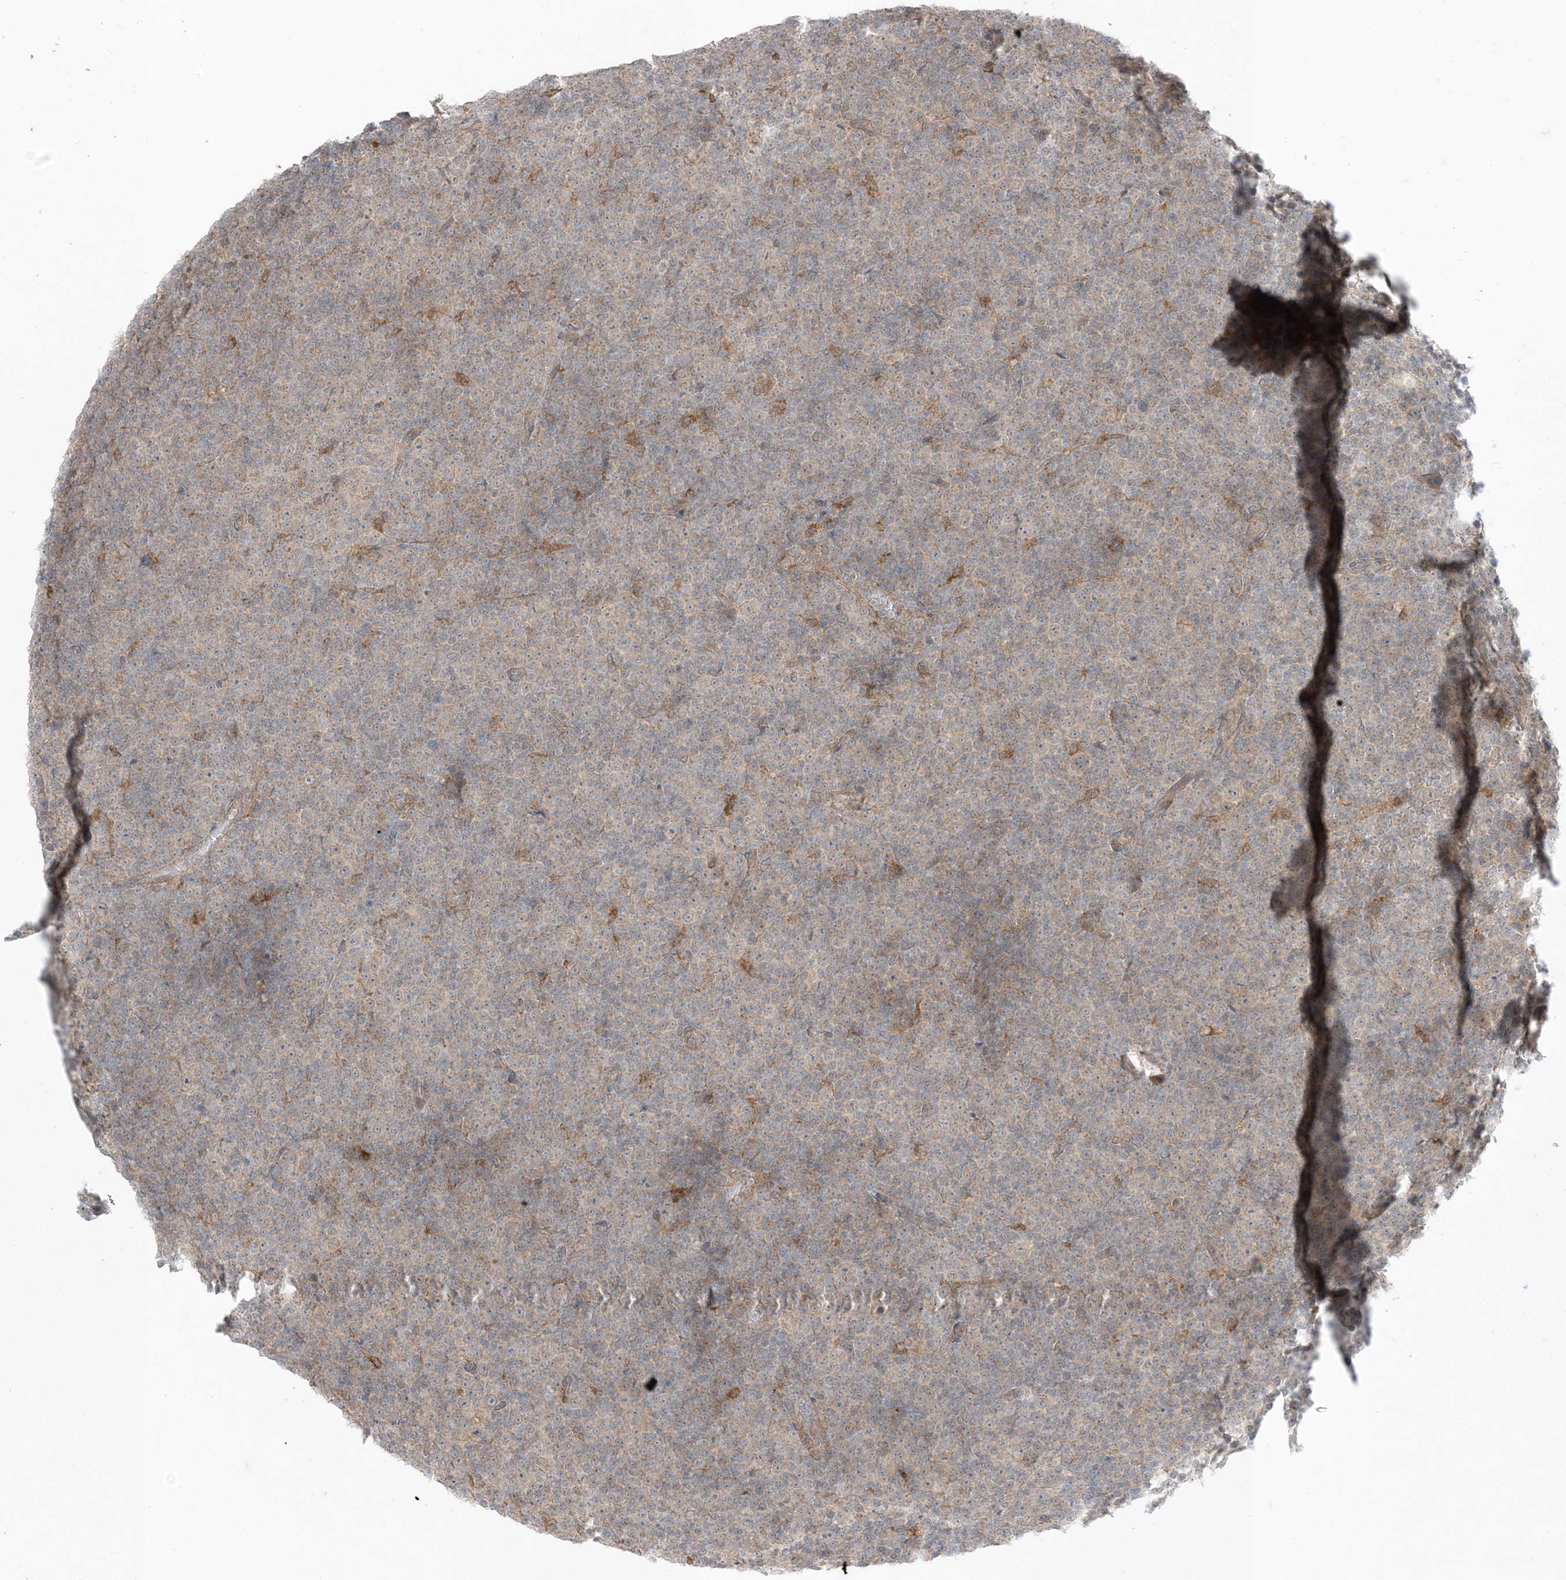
{"staining": {"intensity": "weak", "quantity": "<25%", "location": "cytoplasmic/membranous"}, "tissue": "lymphoma", "cell_type": "Tumor cells", "image_type": "cancer", "snomed": [{"axis": "morphology", "description": "Malignant lymphoma, non-Hodgkin's type, Low grade"}, {"axis": "topography", "description": "Lymph node"}], "caption": "Immunohistochemical staining of lymphoma displays no significant staining in tumor cells. (DAB (3,3'-diaminobenzidine) immunohistochemistry (IHC) with hematoxylin counter stain).", "gene": "ODC1", "patient": {"sex": "female", "age": 67}}